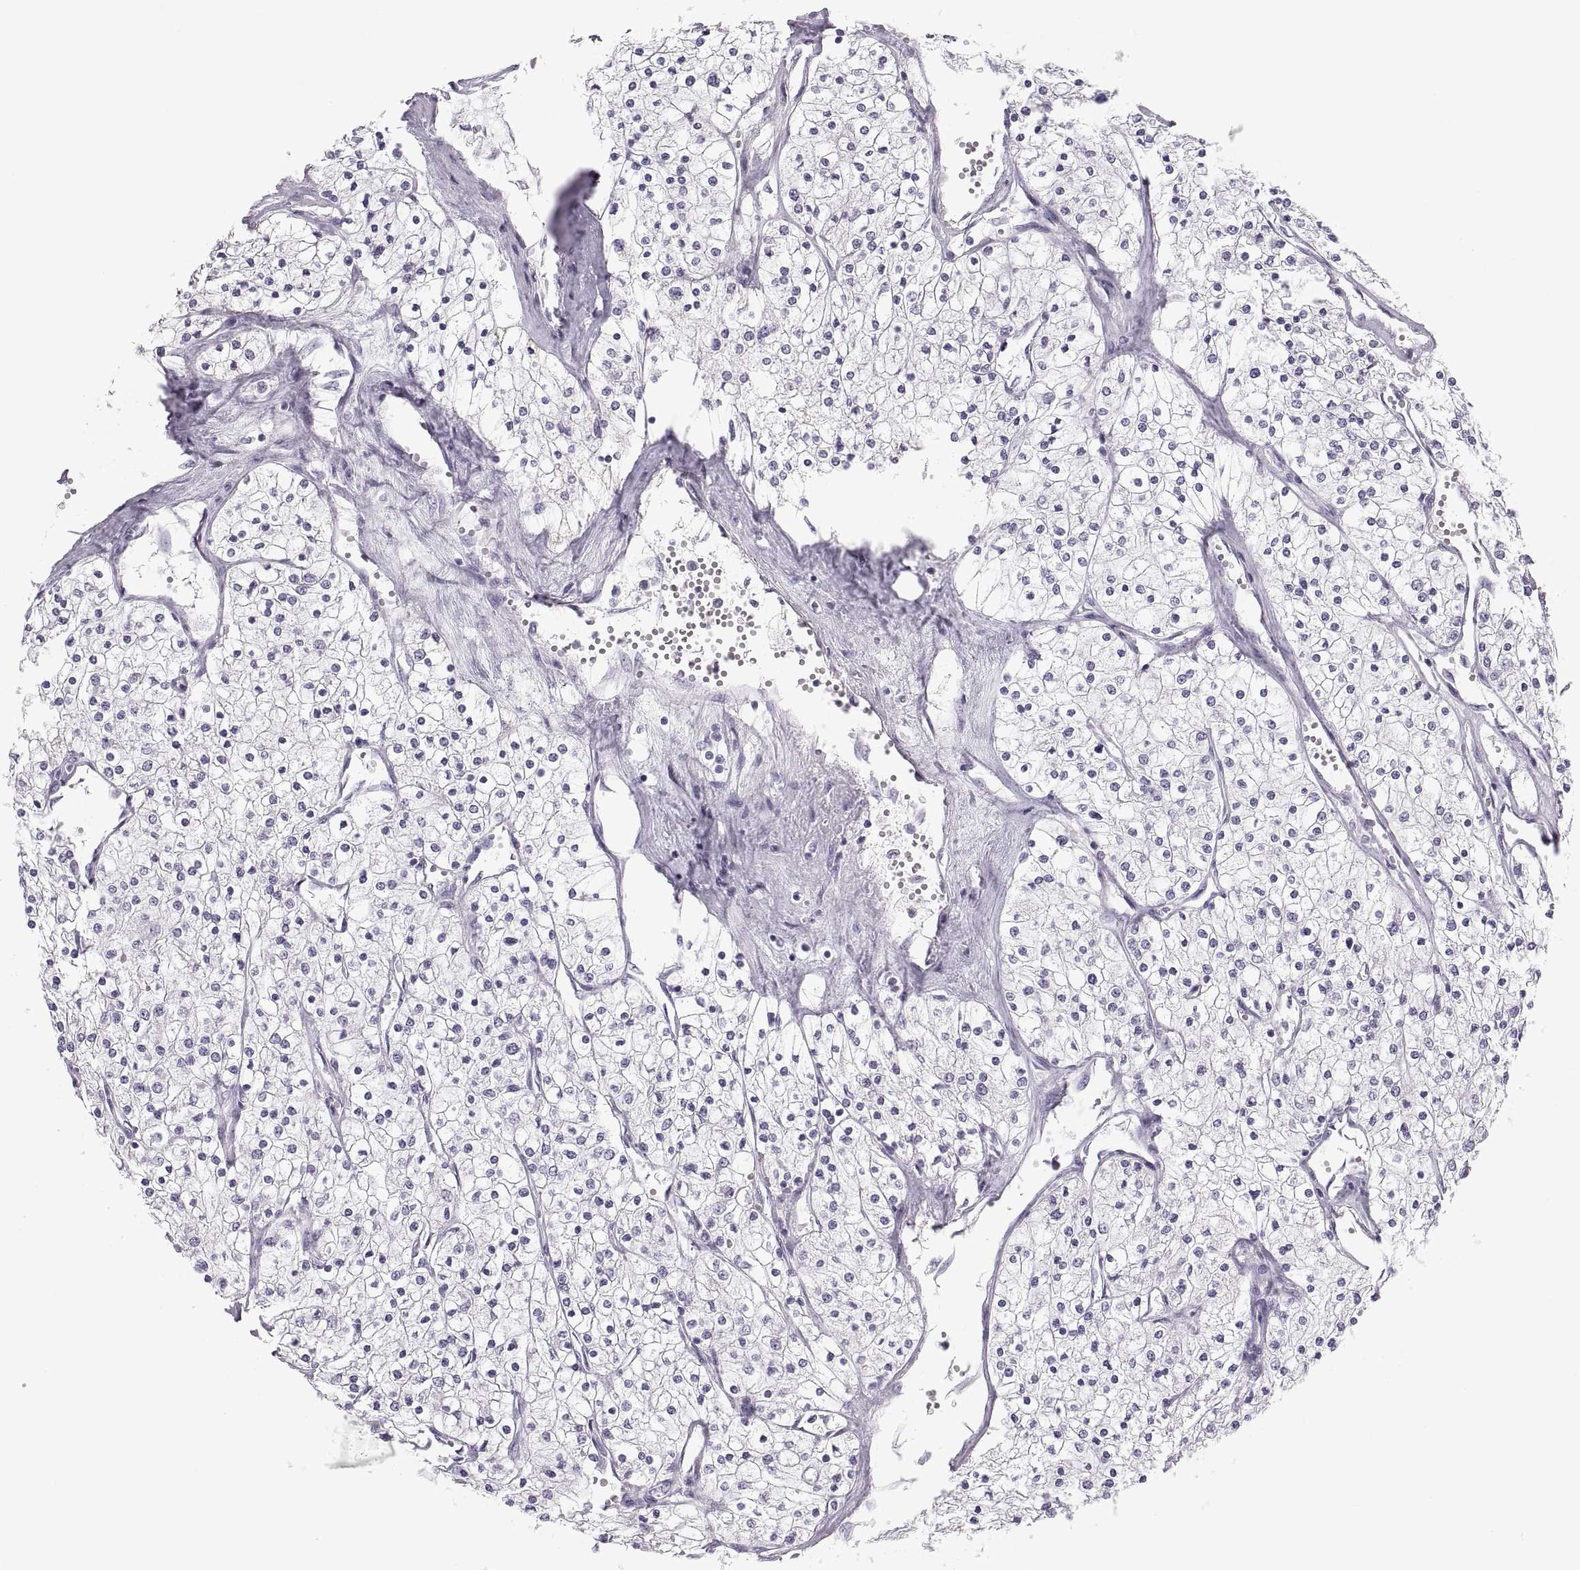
{"staining": {"intensity": "negative", "quantity": "none", "location": "none"}, "tissue": "renal cancer", "cell_type": "Tumor cells", "image_type": "cancer", "snomed": [{"axis": "morphology", "description": "Adenocarcinoma, NOS"}, {"axis": "topography", "description": "Kidney"}], "caption": "A high-resolution image shows immunohistochemistry staining of renal cancer (adenocarcinoma), which reveals no significant staining in tumor cells.", "gene": "C3orf22", "patient": {"sex": "male", "age": 80}}